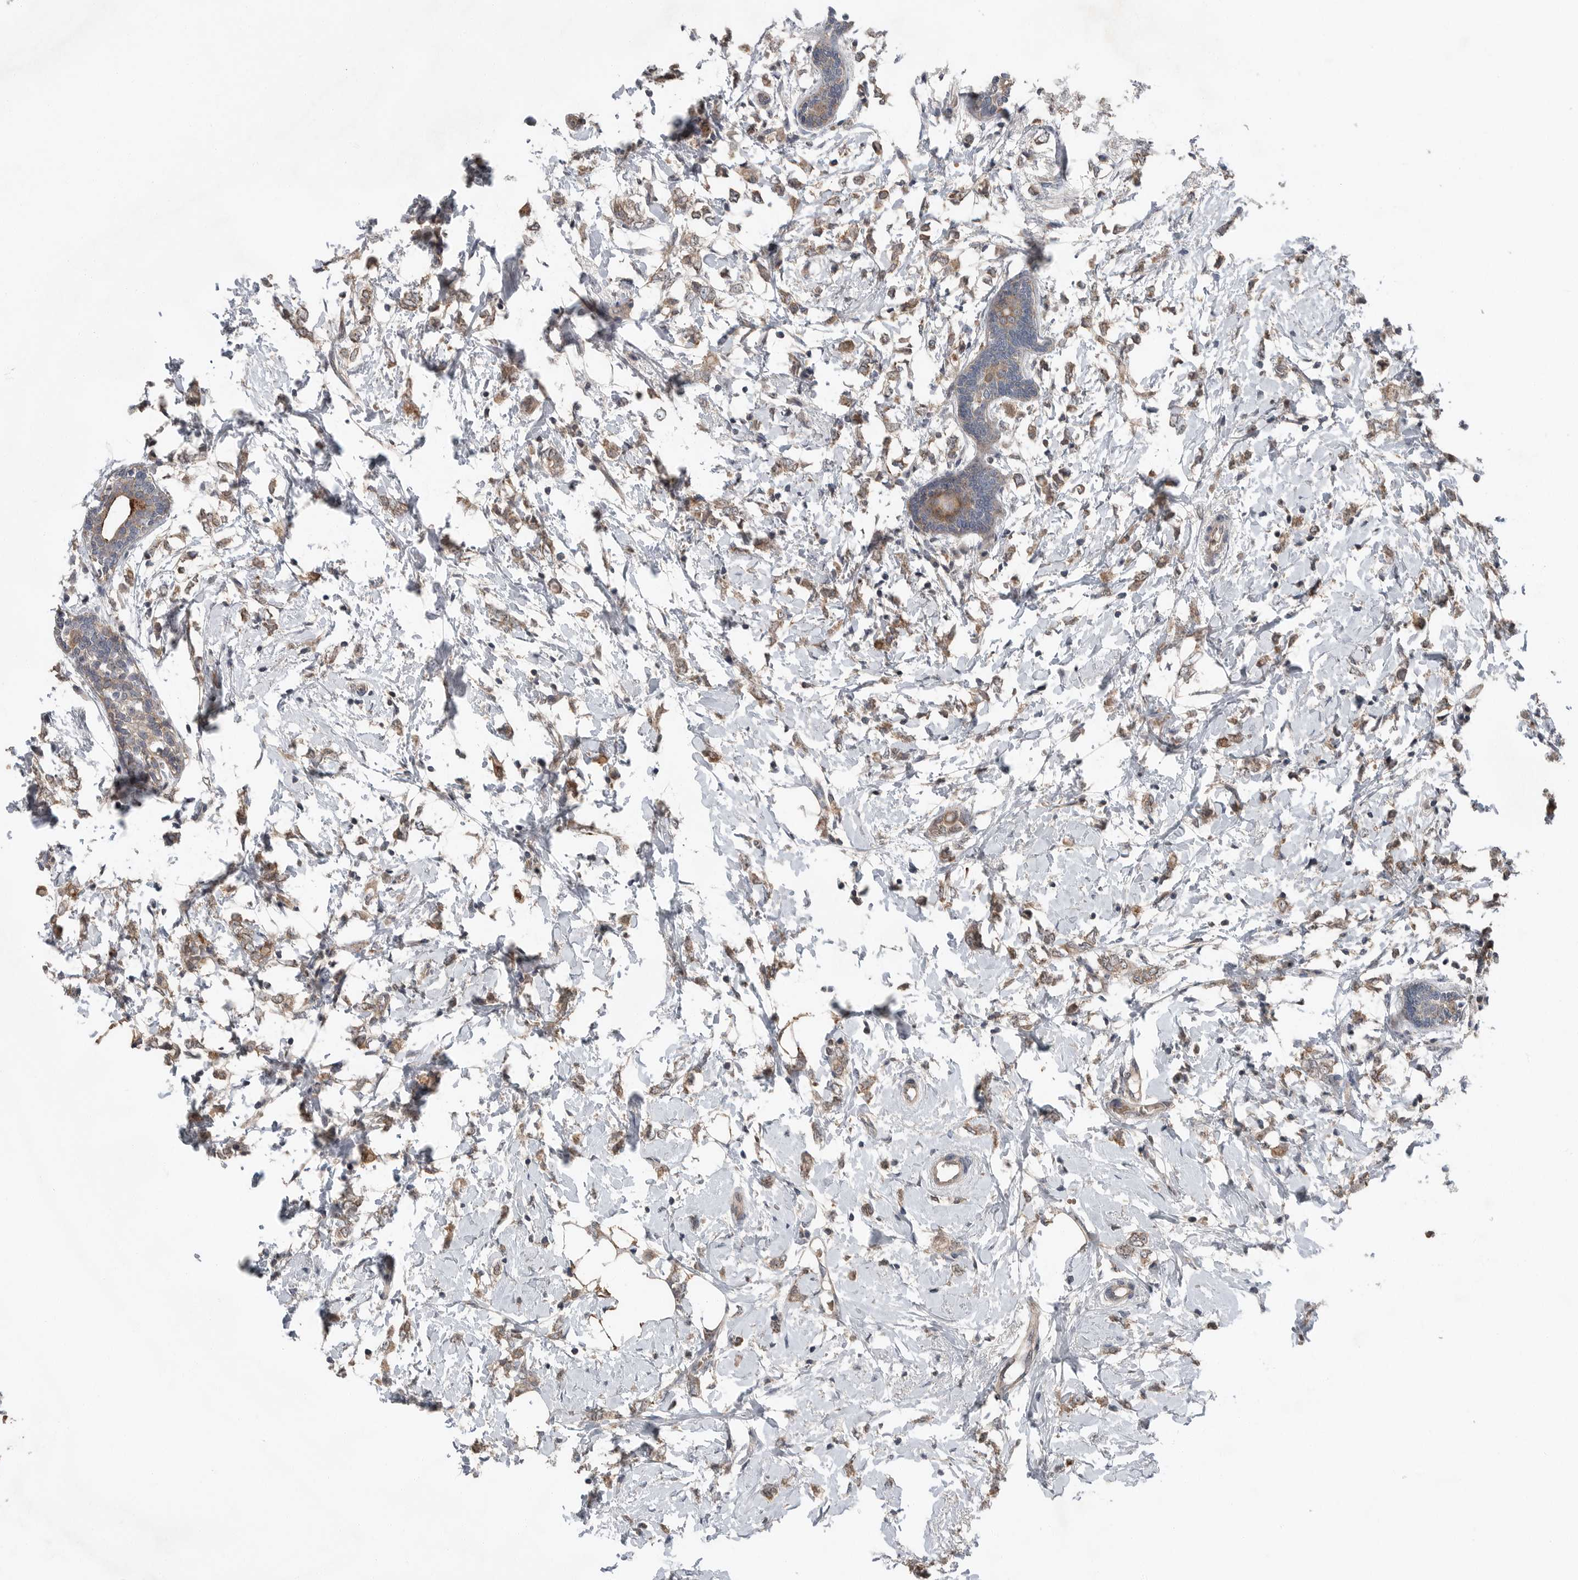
{"staining": {"intensity": "weak", "quantity": ">75%", "location": "cytoplasmic/membranous"}, "tissue": "breast cancer", "cell_type": "Tumor cells", "image_type": "cancer", "snomed": [{"axis": "morphology", "description": "Normal tissue, NOS"}, {"axis": "morphology", "description": "Lobular carcinoma"}, {"axis": "topography", "description": "Breast"}], "caption": "Weak cytoplasmic/membranous expression is seen in about >75% of tumor cells in breast cancer (lobular carcinoma).", "gene": "SCP2", "patient": {"sex": "female", "age": 47}}